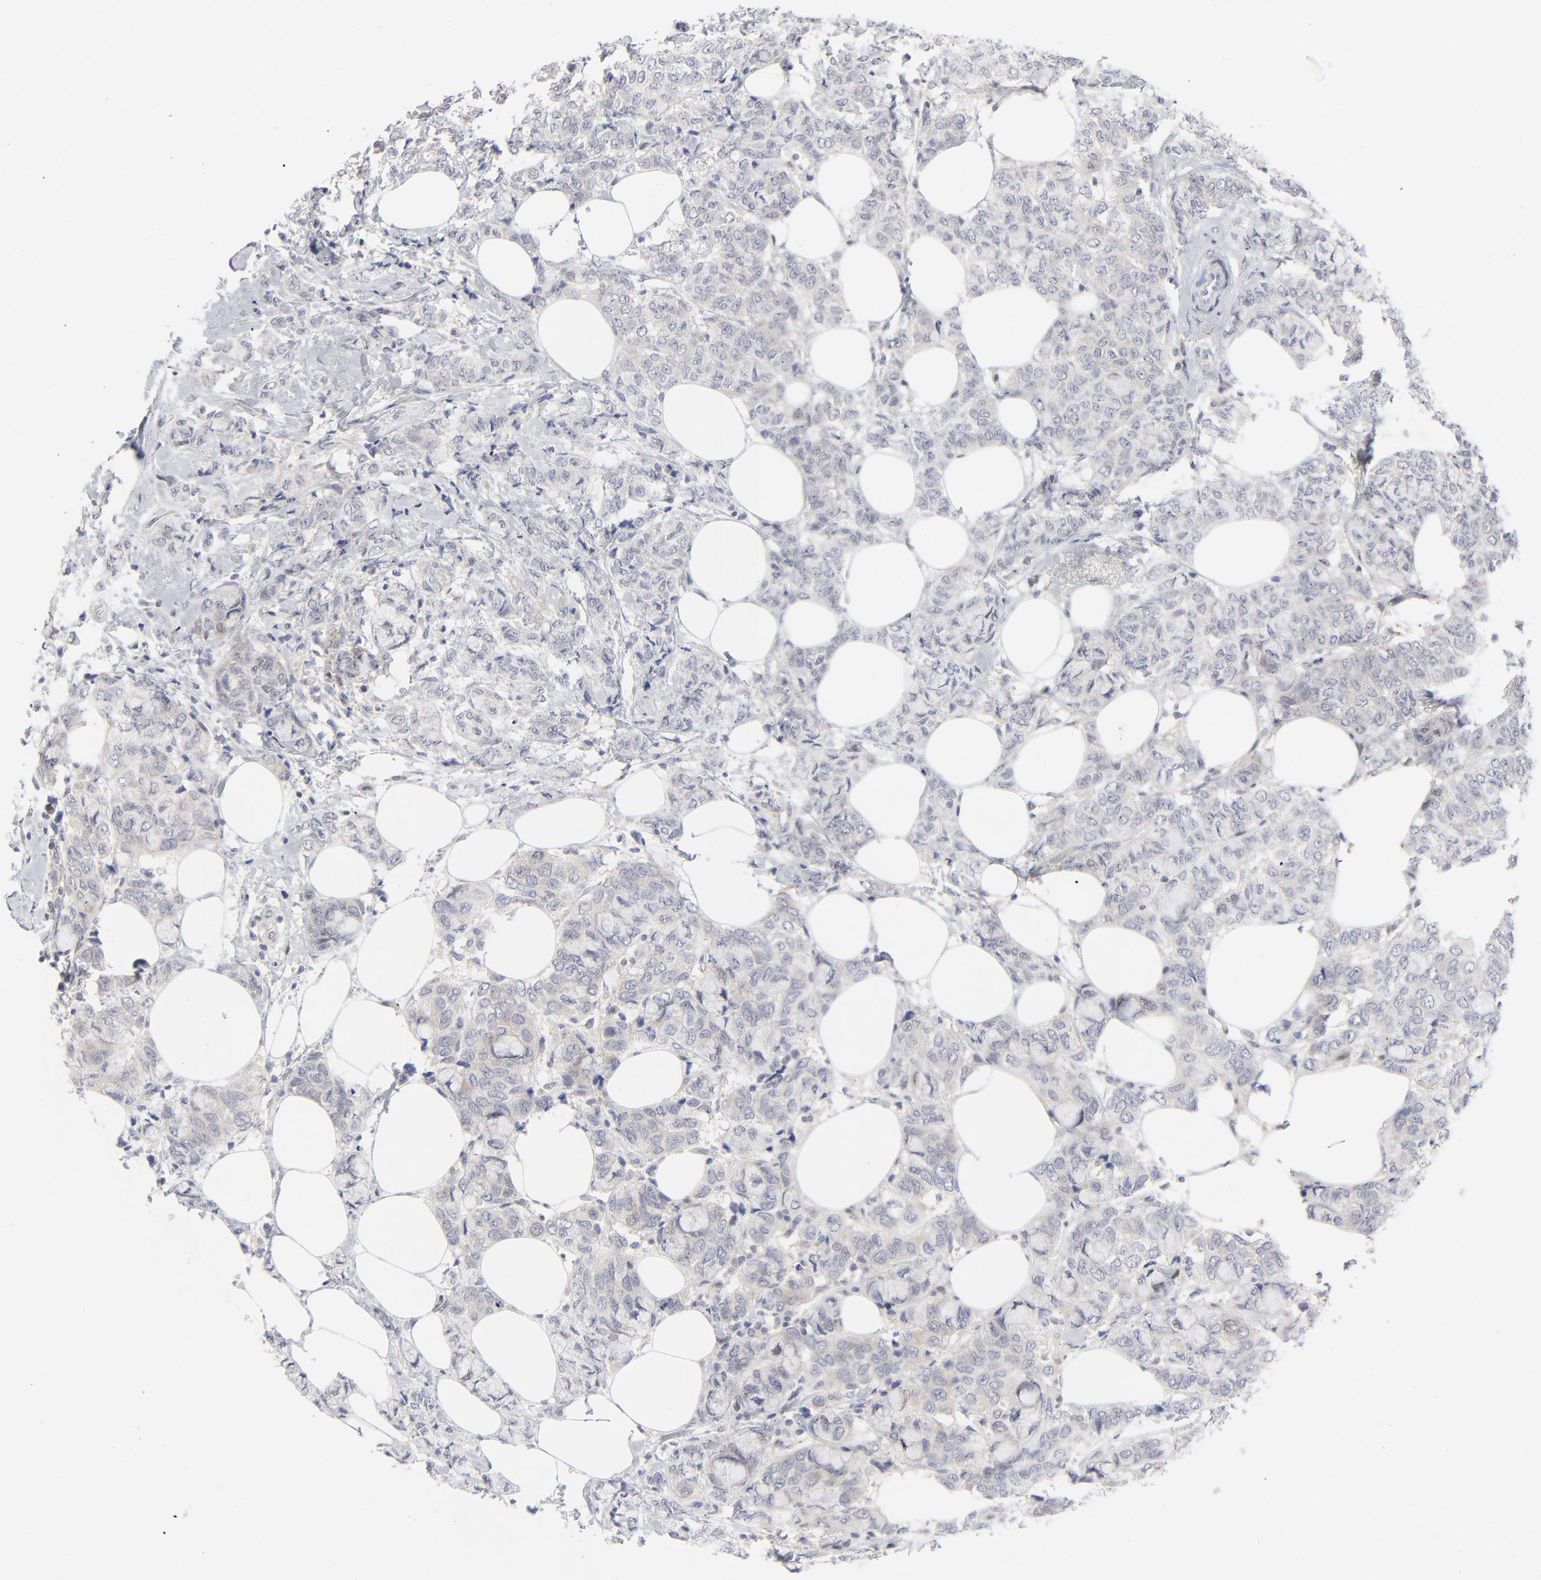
{"staining": {"intensity": "weak", "quantity": "<25%", "location": "cytoplasmic/membranous"}, "tissue": "breast cancer", "cell_type": "Tumor cells", "image_type": "cancer", "snomed": [{"axis": "morphology", "description": "Lobular carcinoma"}, {"axis": "topography", "description": "Breast"}], "caption": "DAB (3,3'-diaminobenzidine) immunohistochemical staining of human breast cancer (lobular carcinoma) demonstrates no significant expression in tumor cells.", "gene": "BID", "patient": {"sex": "female", "age": 60}}